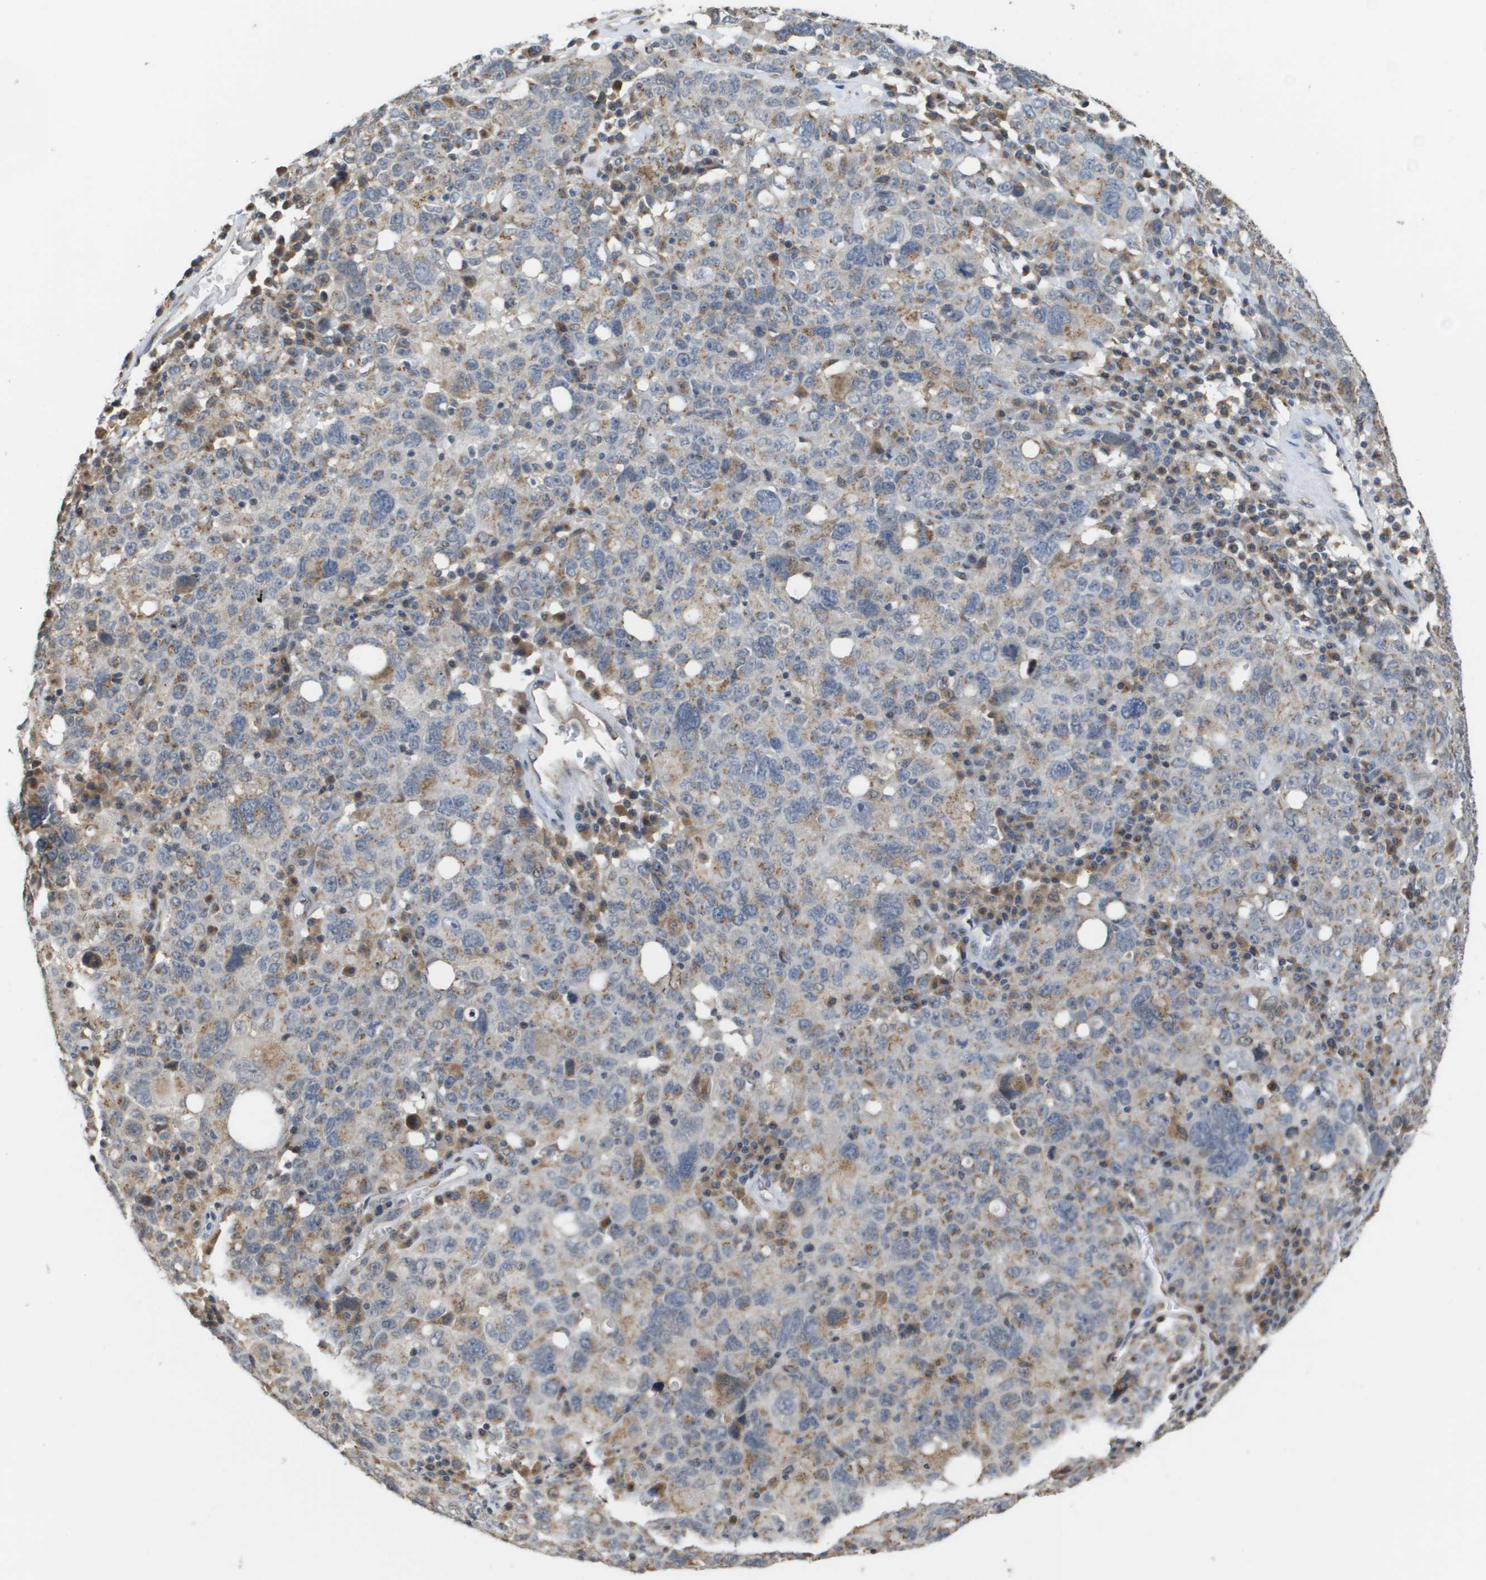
{"staining": {"intensity": "weak", "quantity": "25%-75%", "location": "cytoplasmic/membranous"}, "tissue": "ovarian cancer", "cell_type": "Tumor cells", "image_type": "cancer", "snomed": [{"axis": "morphology", "description": "Carcinoma, endometroid"}, {"axis": "topography", "description": "Ovary"}], "caption": "Protein expression analysis of ovarian endometroid carcinoma demonstrates weak cytoplasmic/membranous positivity in about 25%-75% of tumor cells. (IHC, brightfield microscopy, high magnification).", "gene": "PCK1", "patient": {"sex": "female", "age": 62}}